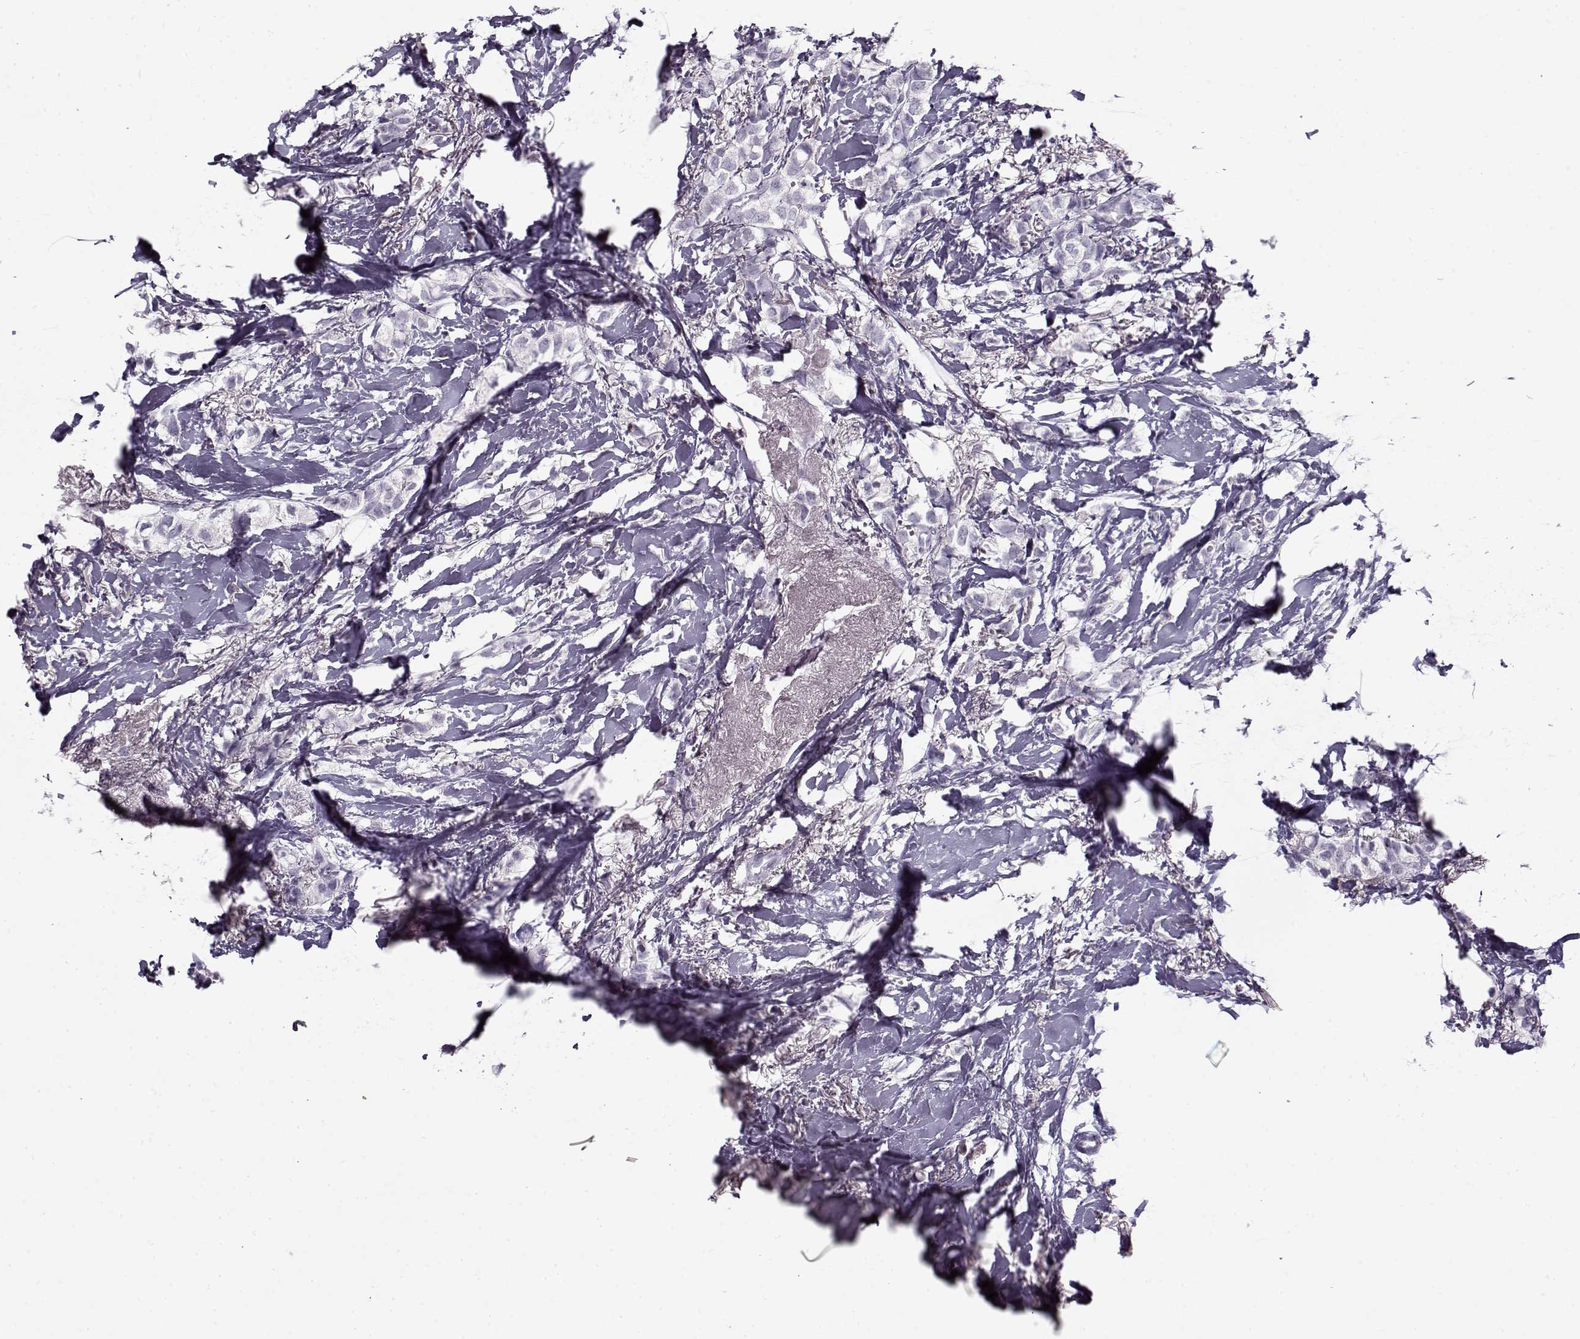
{"staining": {"intensity": "negative", "quantity": "none", "location": "none"}, "tissue": "breast cancer", "cell_type": "Tumor cells", "image_type": "cancer", "snomed": [{"axis": "morphology", "description": "Duct carcinoma"}, {"axis": "topography", "description": "Breast"}], "caption": "There is no significant staining in tumor cells of breast infiltrating ductal carcinoma. (Brightfield microscopy of DAB immunohistochemistry at high magnification).", "gene": "PNMT", "patient": {"sex": "female", "age": 85}}